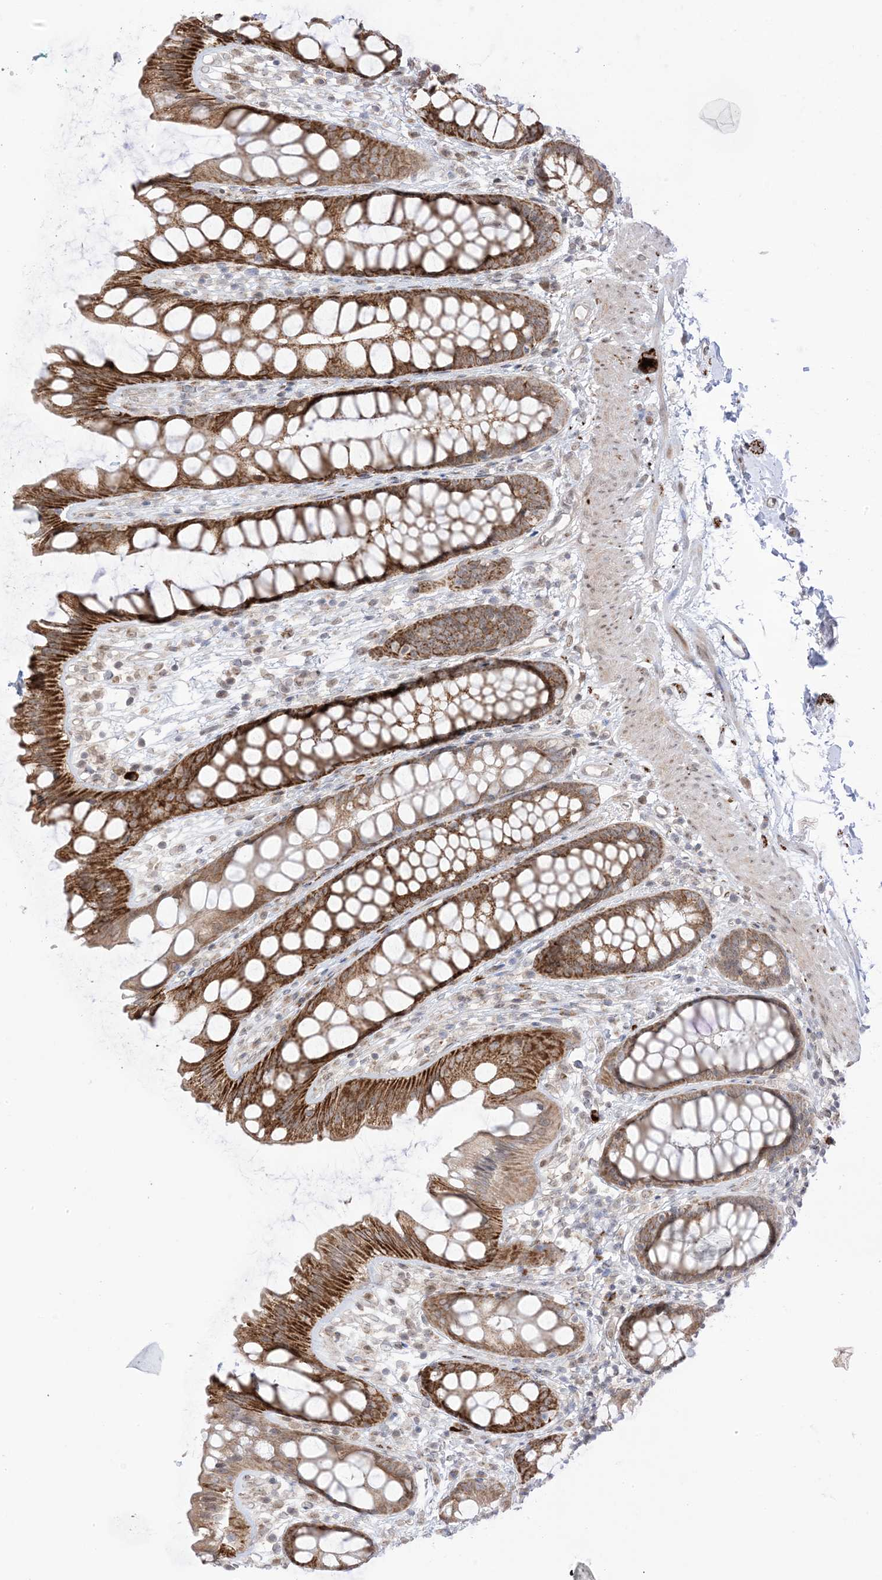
{"staining": {"intensity": "strong", "quantity": ">75%", "location": "cytoplasmic/membranous"}, "tissue": "rectum", "cell_type": "Glandular cells", "image_type": "normal", "snomed": [{"axis": "morphology", "description": "Normal tissue, NOS"}, {"axis": "topography", "description": "Rectum"}], "caption": "IHC image of normal rectum: rectum stained using IHC shows high levels of strong protein expression localized specifically in the cytoplasmic/membranous of glandular cells, appearing as a cytoplasmic/membranous brown color.", "gene": "UBE2E2", "patient": {"sex": "female", "age": 65}}